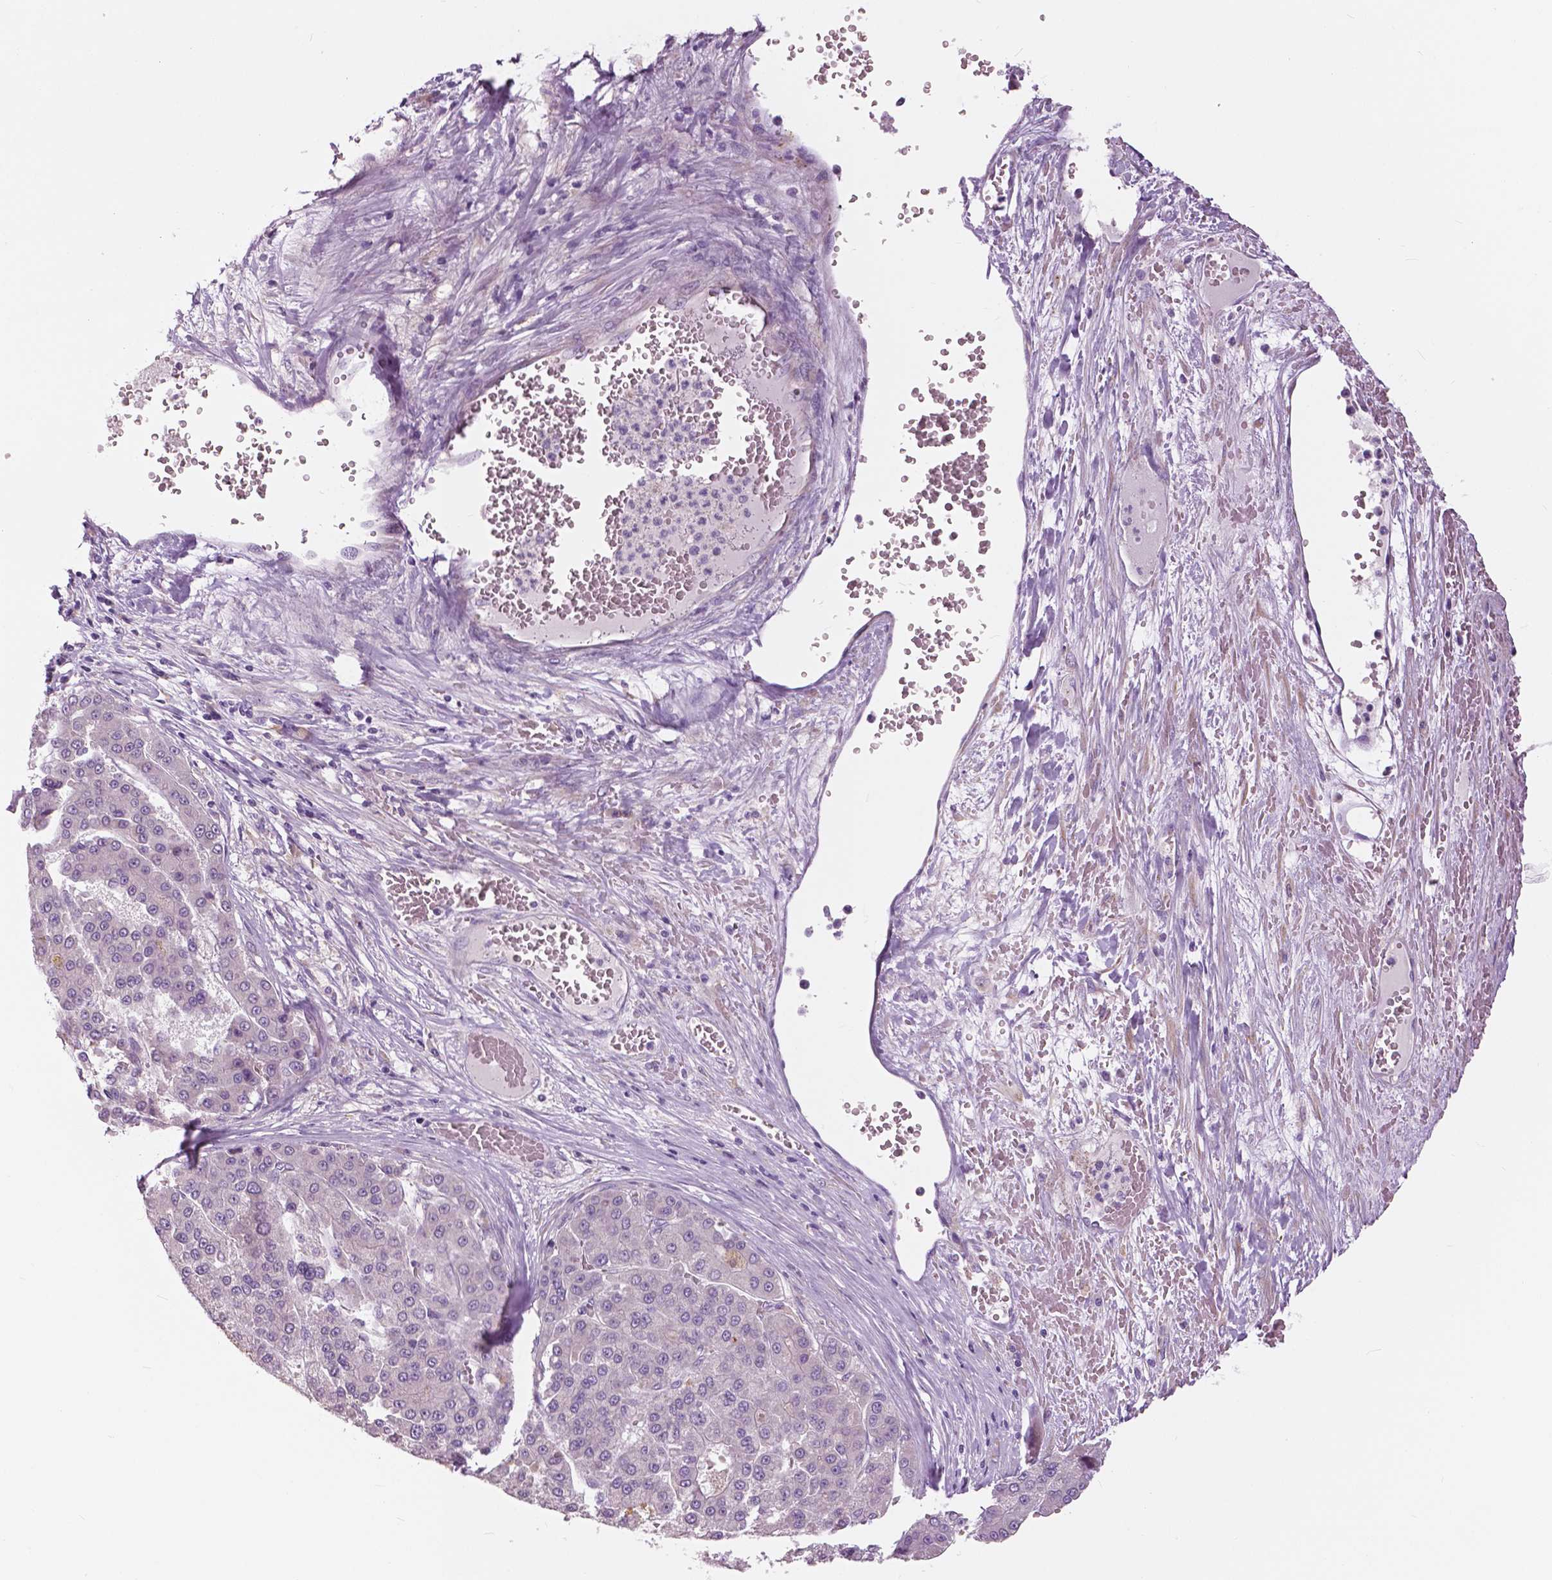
{"staining": {"intensity": "negative", "quantity": "none", "location": "none"}, "tissue": "liver cancer", "cell_type": "Tumor cells", "image_type": "cancer", "snomed": [{"axis": "morphology", "description": "Carcinoma, Hepatocellular, NOS"}, {"axis": "topography", "description": "Liver"}], "caption": "The IHC photomicrograph has no significant positivity in tumor cells of hepatocellular carcinoma (liver) tissue.", "gene": "SERPINI1", "patient": {"sex": "male", "age": 70}}